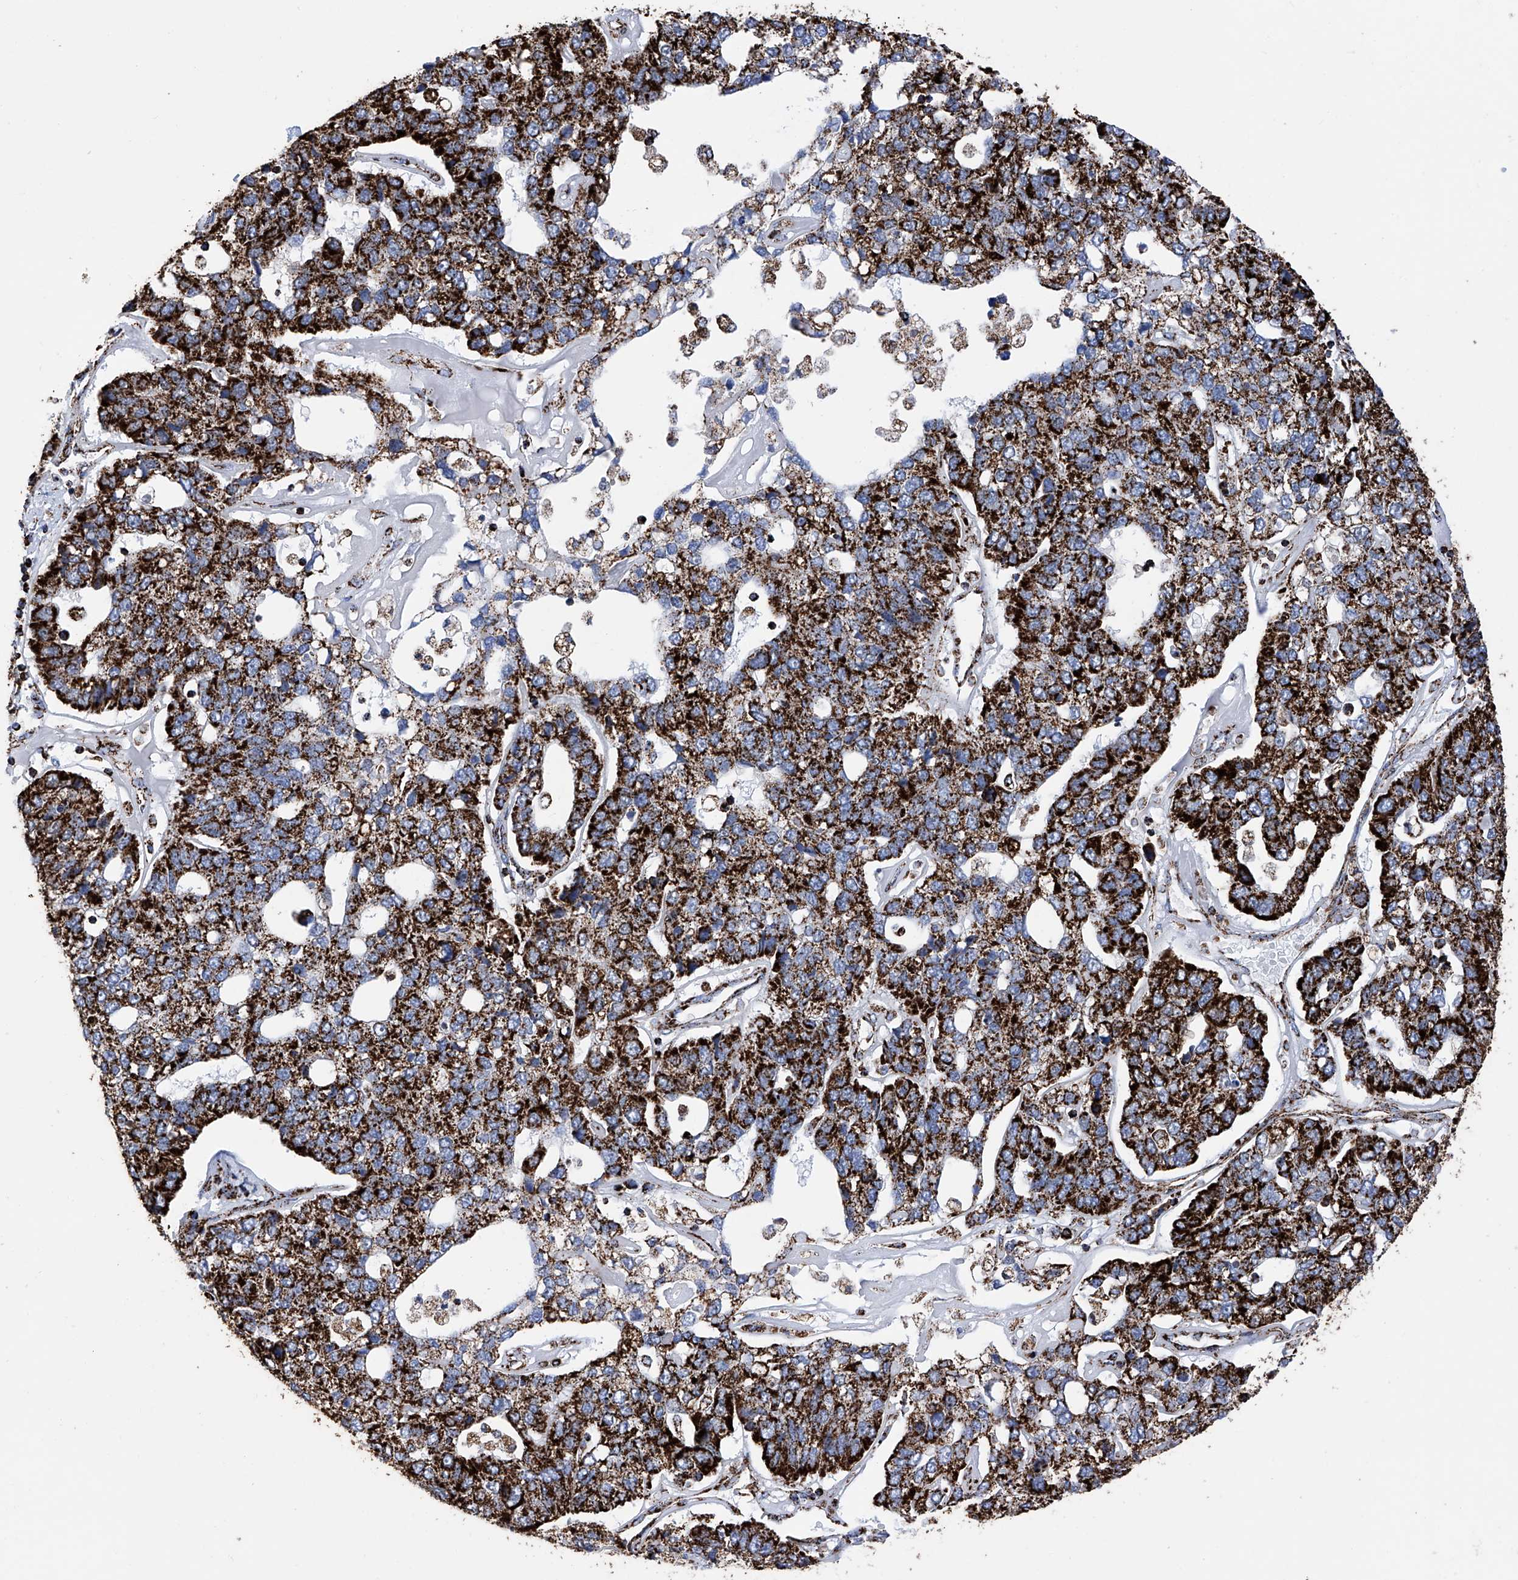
{"staining": {"intensity": "strong", "quantity": ">75%", "location": "cytoplasmic/membranous"}, "tissue": "pancreatic cancer", "cell_type": "Tumor cells", "image_type": "cancer", "snomed": [{"axis": "morphology", "description": "Adenocarcinoma, NOS"}, {"axis": "topography", "description": "Pancreas"}], "caption": "Tumor cells display high levels of strong cytoplasmic/membranous expression in about >75% of cells in human pancreatic adenocarcinoma. (DAB (3,3'-diaminobenzidine) IHC, brown staining for protein, blue staining for nuclei).", "gene": "ATP5PF", "patient": {"sex": "female", "age": 61}}